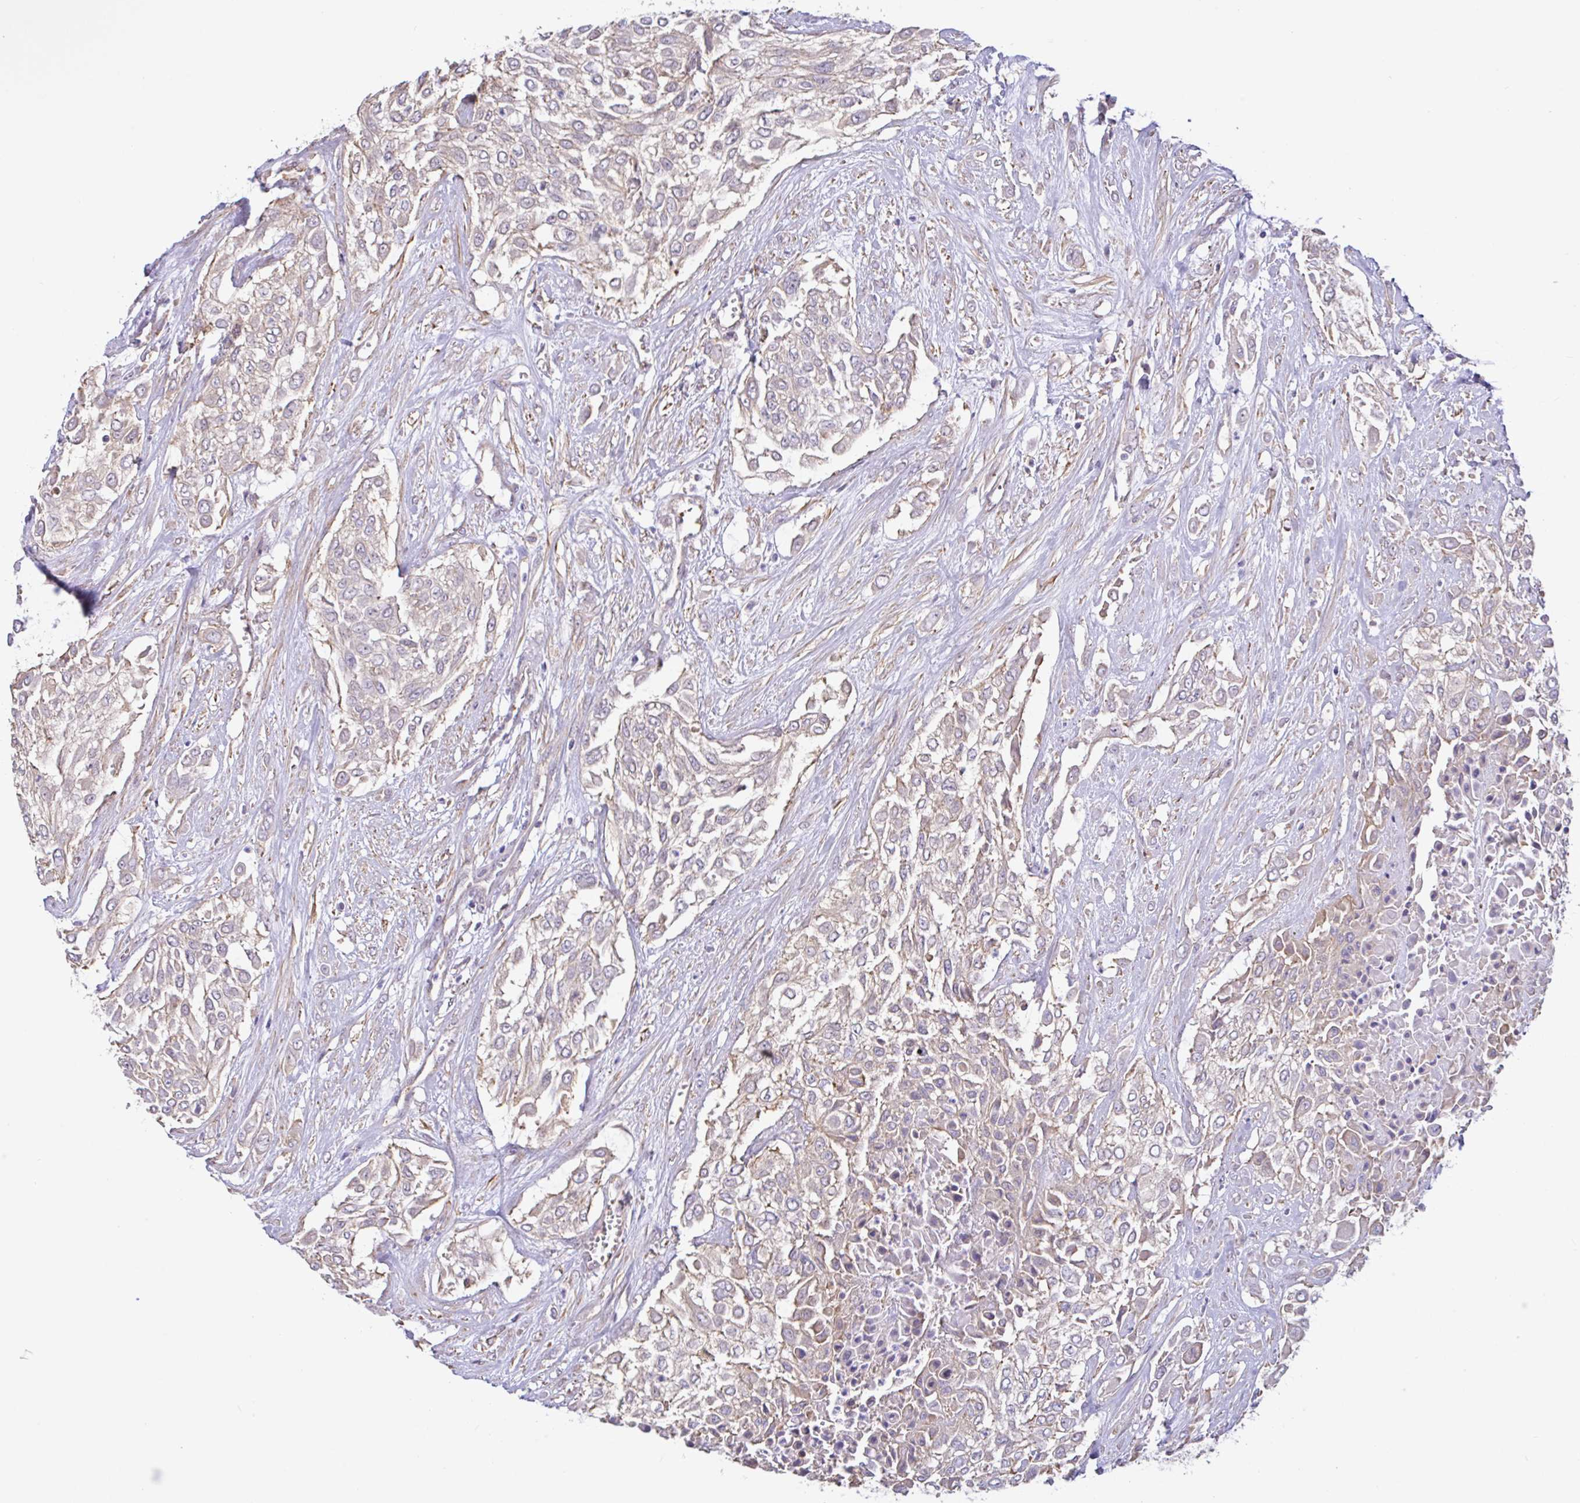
{"staining": {"intensity": "weak", "quantity": "<25%", "location": "cytoplasmic/membranous"}, "tissue": "urothelial cancer", "cell_type": "Tumor cells", "image_type": "cancer", "snomed": [{"axis": "morphology", "description": "Urothelial carcinoma, High grade"}, {"axis": "topography", "description": "Urinary bladder"}], "caption": "The image displays no staining of tumor cells in urothelial cancer.", "gene": "PLCD4", "patient": {"sex": "male", "age": 57}}